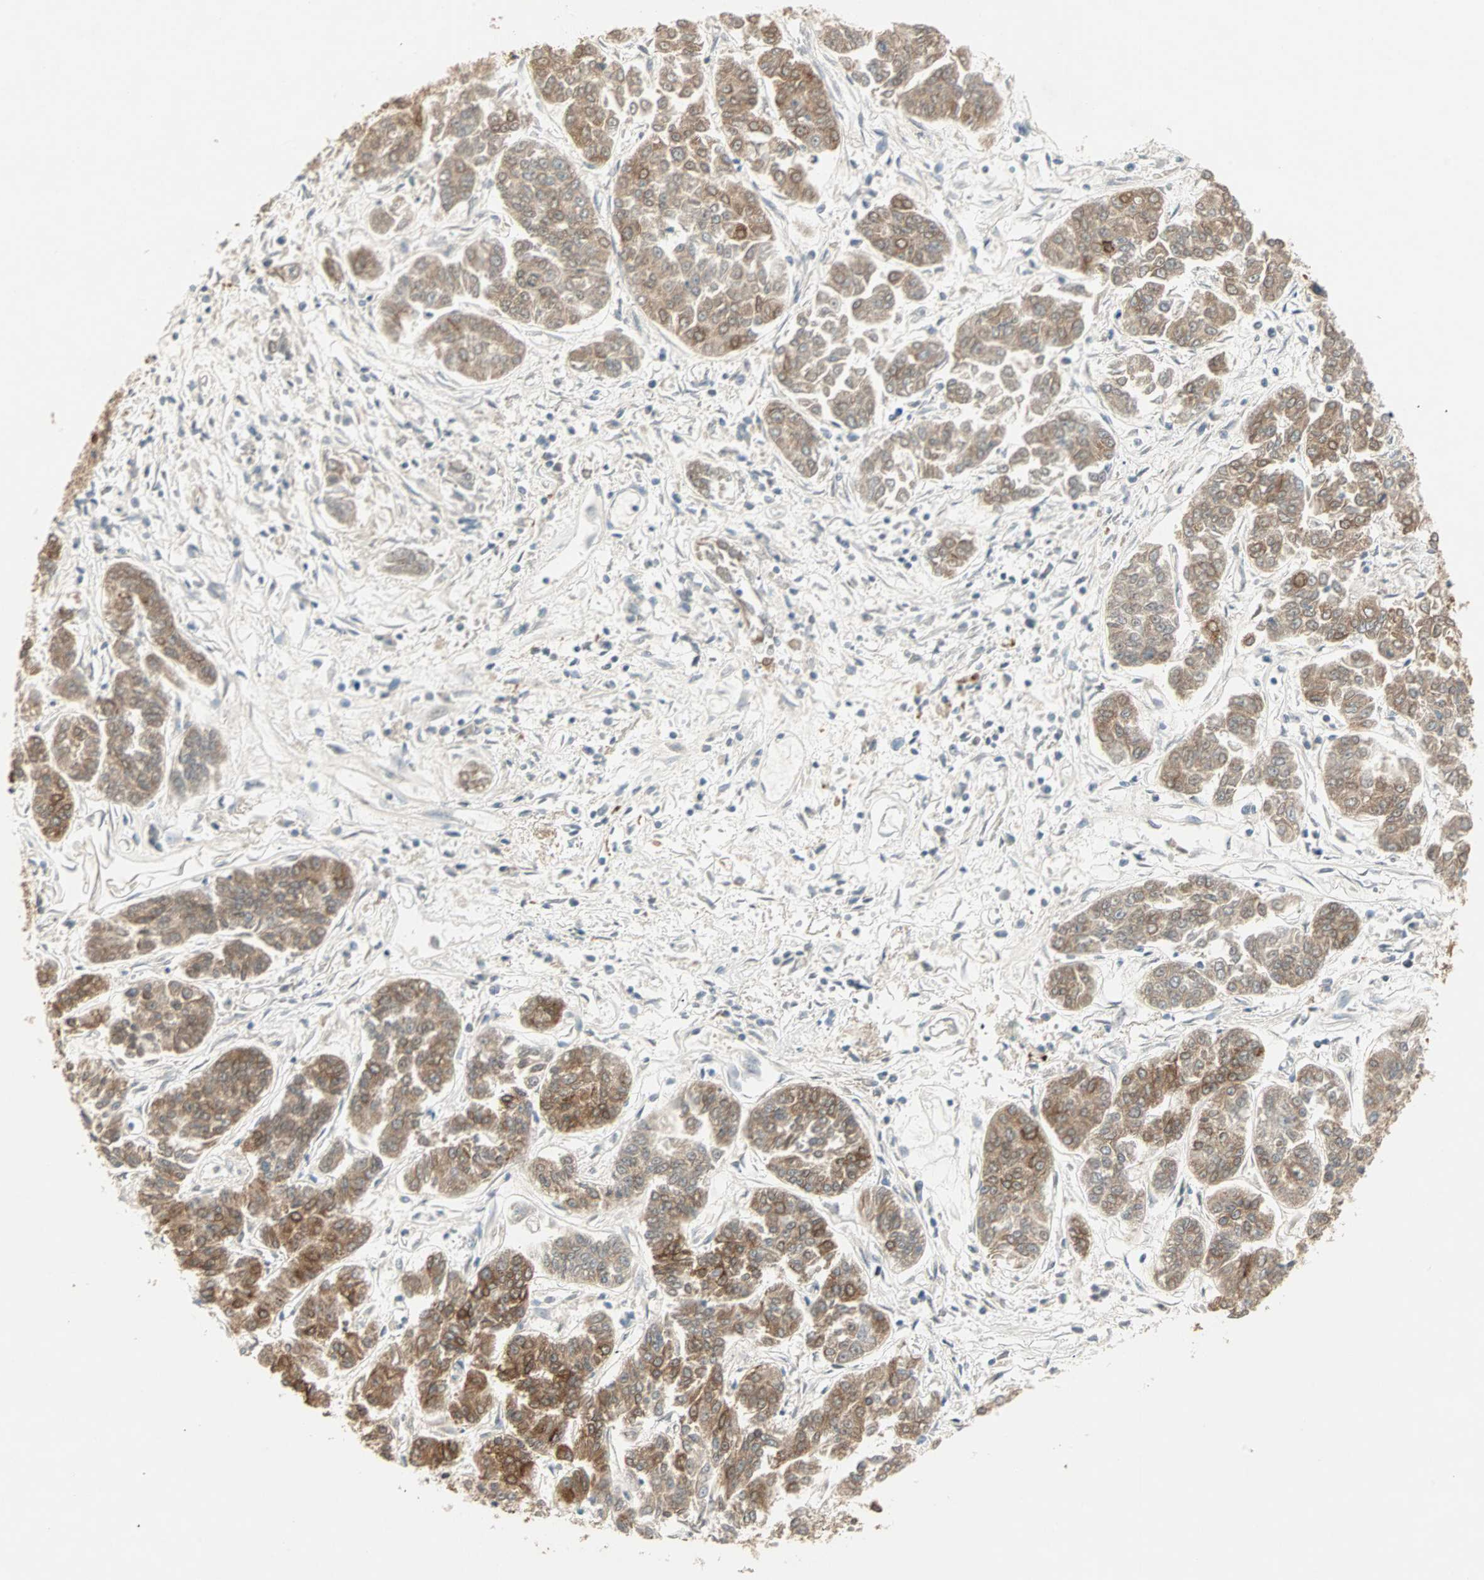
{"staining": {"intensity": "moderate", "quantity": ">75%", "location": "cytoplasmic/membranous"}, "tissue": "lung cancer", "cell_type": "Tumor cells", "image_type": "cancer", "snomed": [{"axis": "morphology", "description": "Adenocarcinoma, NOS"}, {"axis": "topography", "description": "Lung"}], "caption": "Immunohistochemistry staining of lung adenocarcinoma, which reveals medium levels of moderate cytoplasmic/membranous positivity in about >75% of tumor cells indicating moderate cytoplasmic/membranous protein positivity. The staining was performed using DAB (brown) for protein detection and nuclei were counterstained in hematoxylin (blue).", "gene": "ACSL5", "patient": {"sex": "male", "age": 84}}